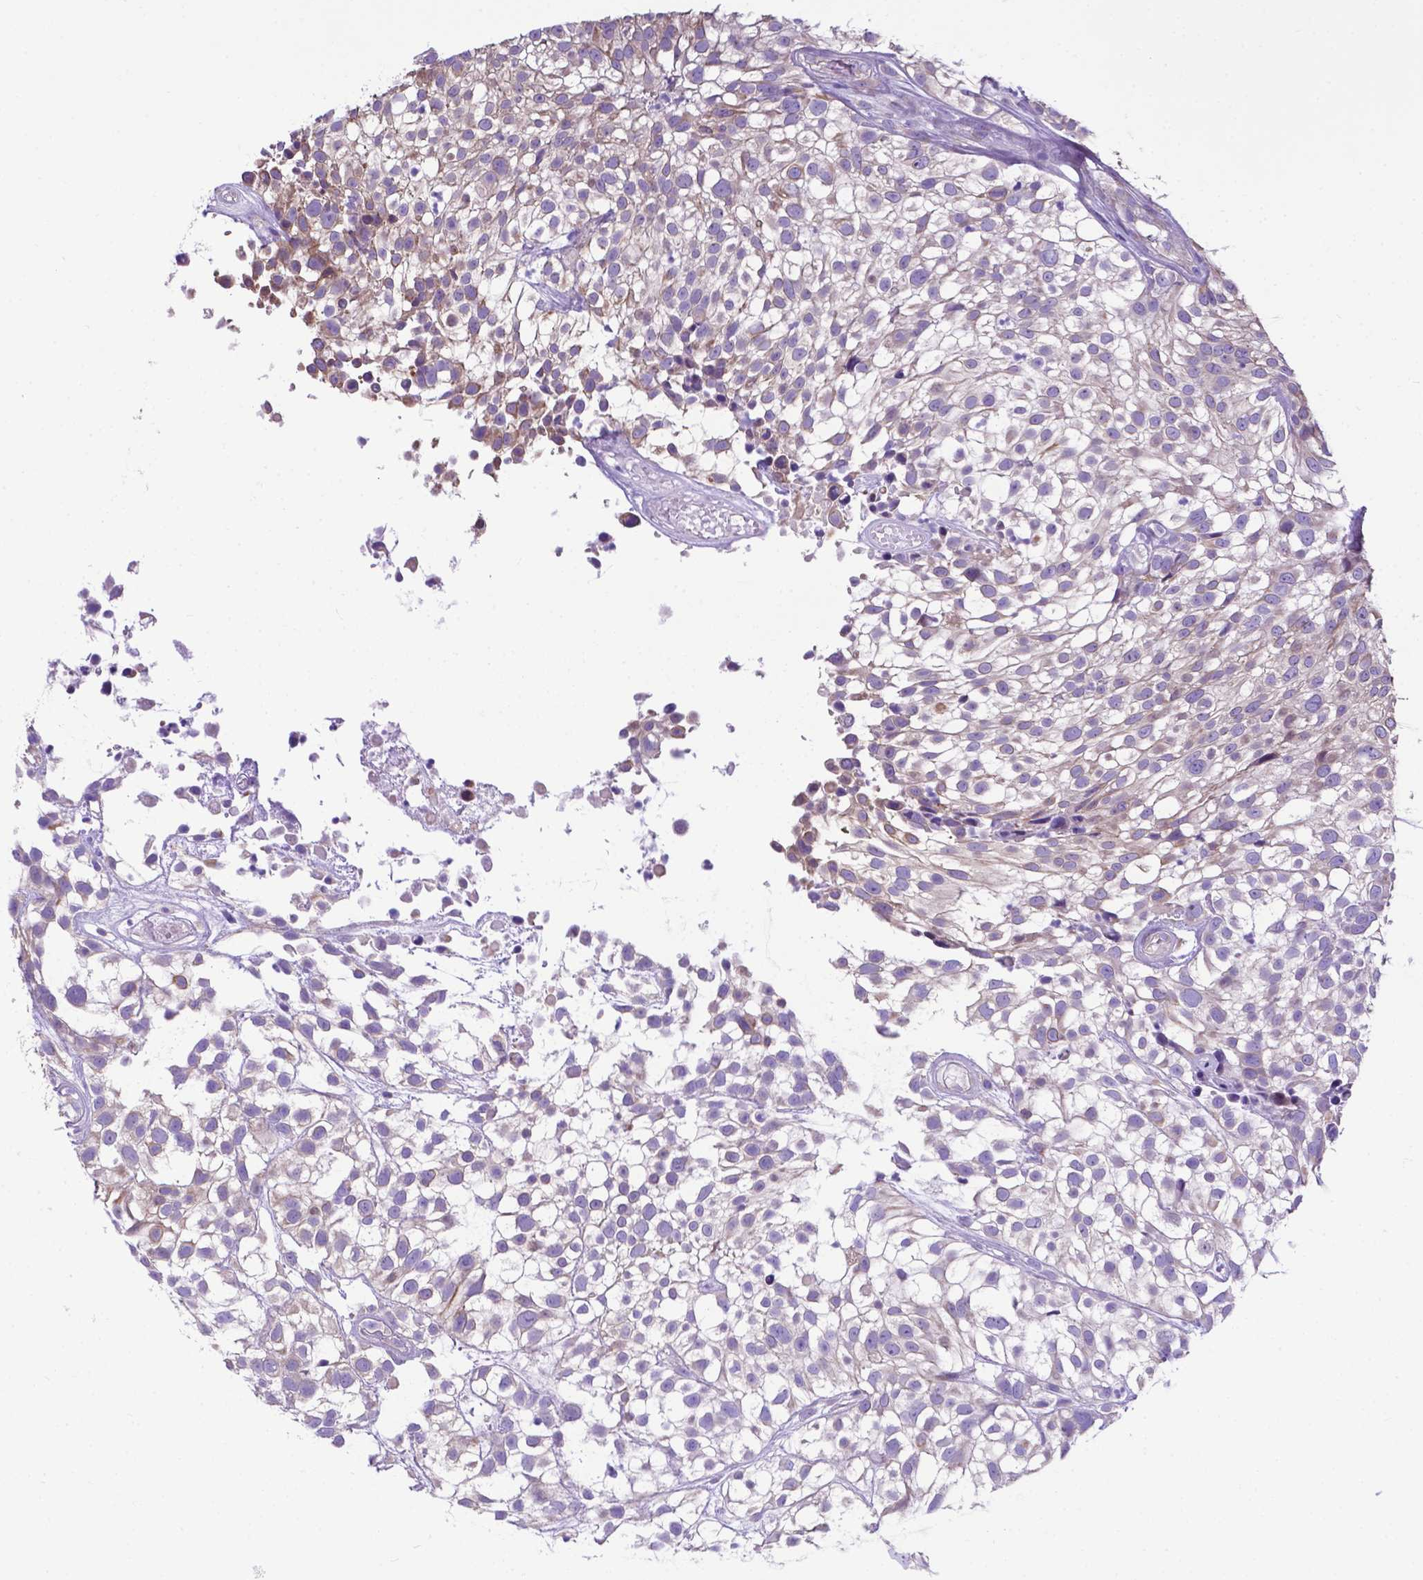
{"staining": {"intensity": "weak", "quantity": ">75%", "location": "cytoplasmic/membranous"}, "tissue": "urothelial cancer", "cell_type": "Tumor cells", "image_type": "cancer", "snomed": [{"axis": "morphology", "description": "Urothelial carcinoma, High grade"}, {"axis": "topography", "description": "Urinary bladder"}], "caption": "A brown stain highlights weak cytoplasmic/membranous staining of a protein in human urothelial cancer tumor cells. The staining is performed using DAB brown chromogen to label protein expression. The nuclei are counter-stained blue using hematoxylin.", "gene": "RPL6", "patient": {"sex": "male", "age": 56}}